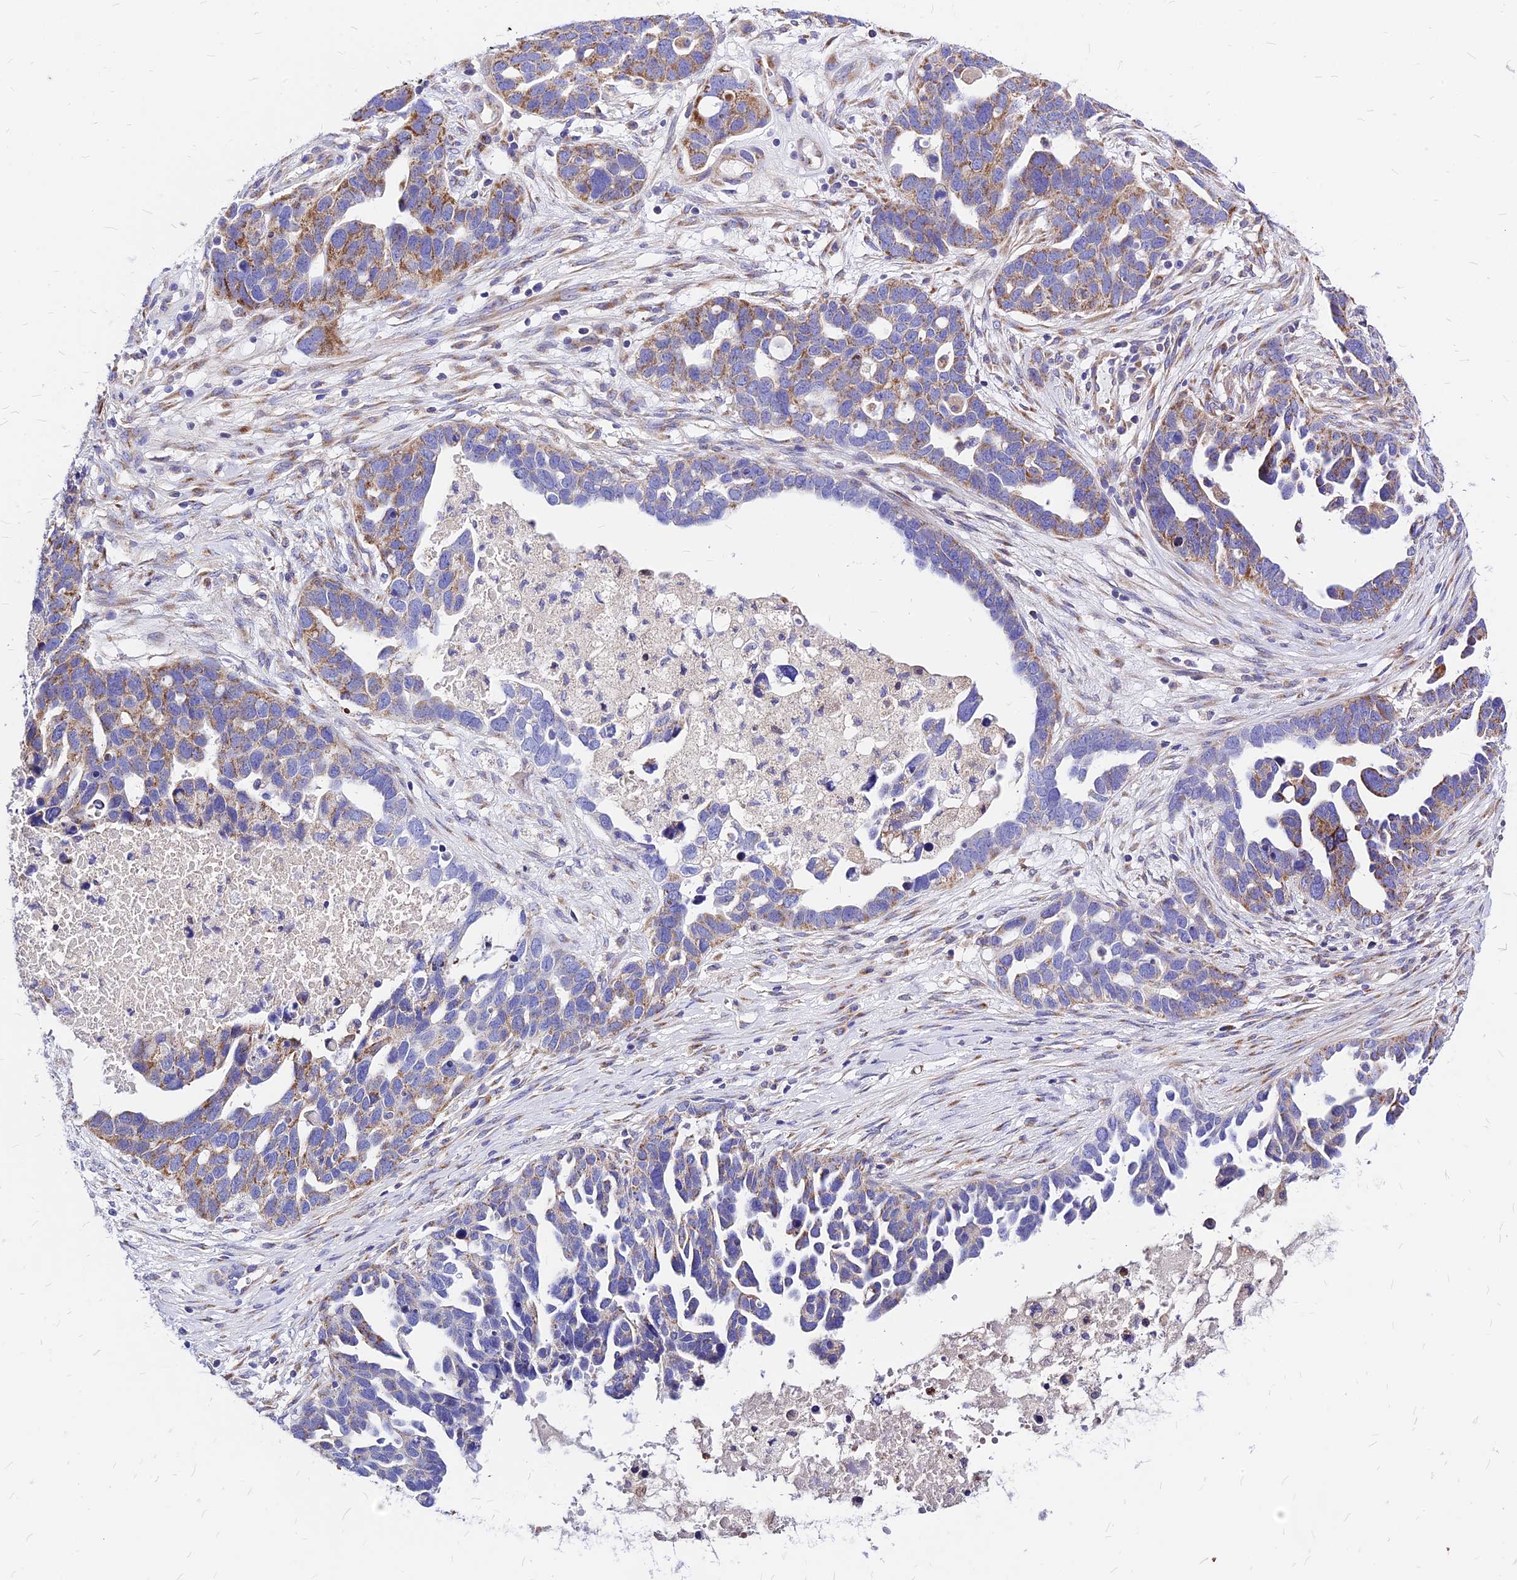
{"staining": {"intensity": "moderate", "quantity": "25%-75%", "location": "cytoplasmic/membranous"}, "tissue": "ovarian cancer", "cell_type": "Tumor cells", "image_type": "cancer", "snomed": [{"axis": "morphology", "description": "Cystadenocarcinoma, serous, NOS"}, {"axis": "topography", "description": "Ovary"}], "caption": "About 25%-75% of tumor cells in serous cystadenocarcinoma (ovarian) demonstrate moderate cytoplasmic/membranous protein staining as visualized by brown immunohistochemical staining.", "gene": "MRPL3", "patient": {"sex": "female", "age": 54}}